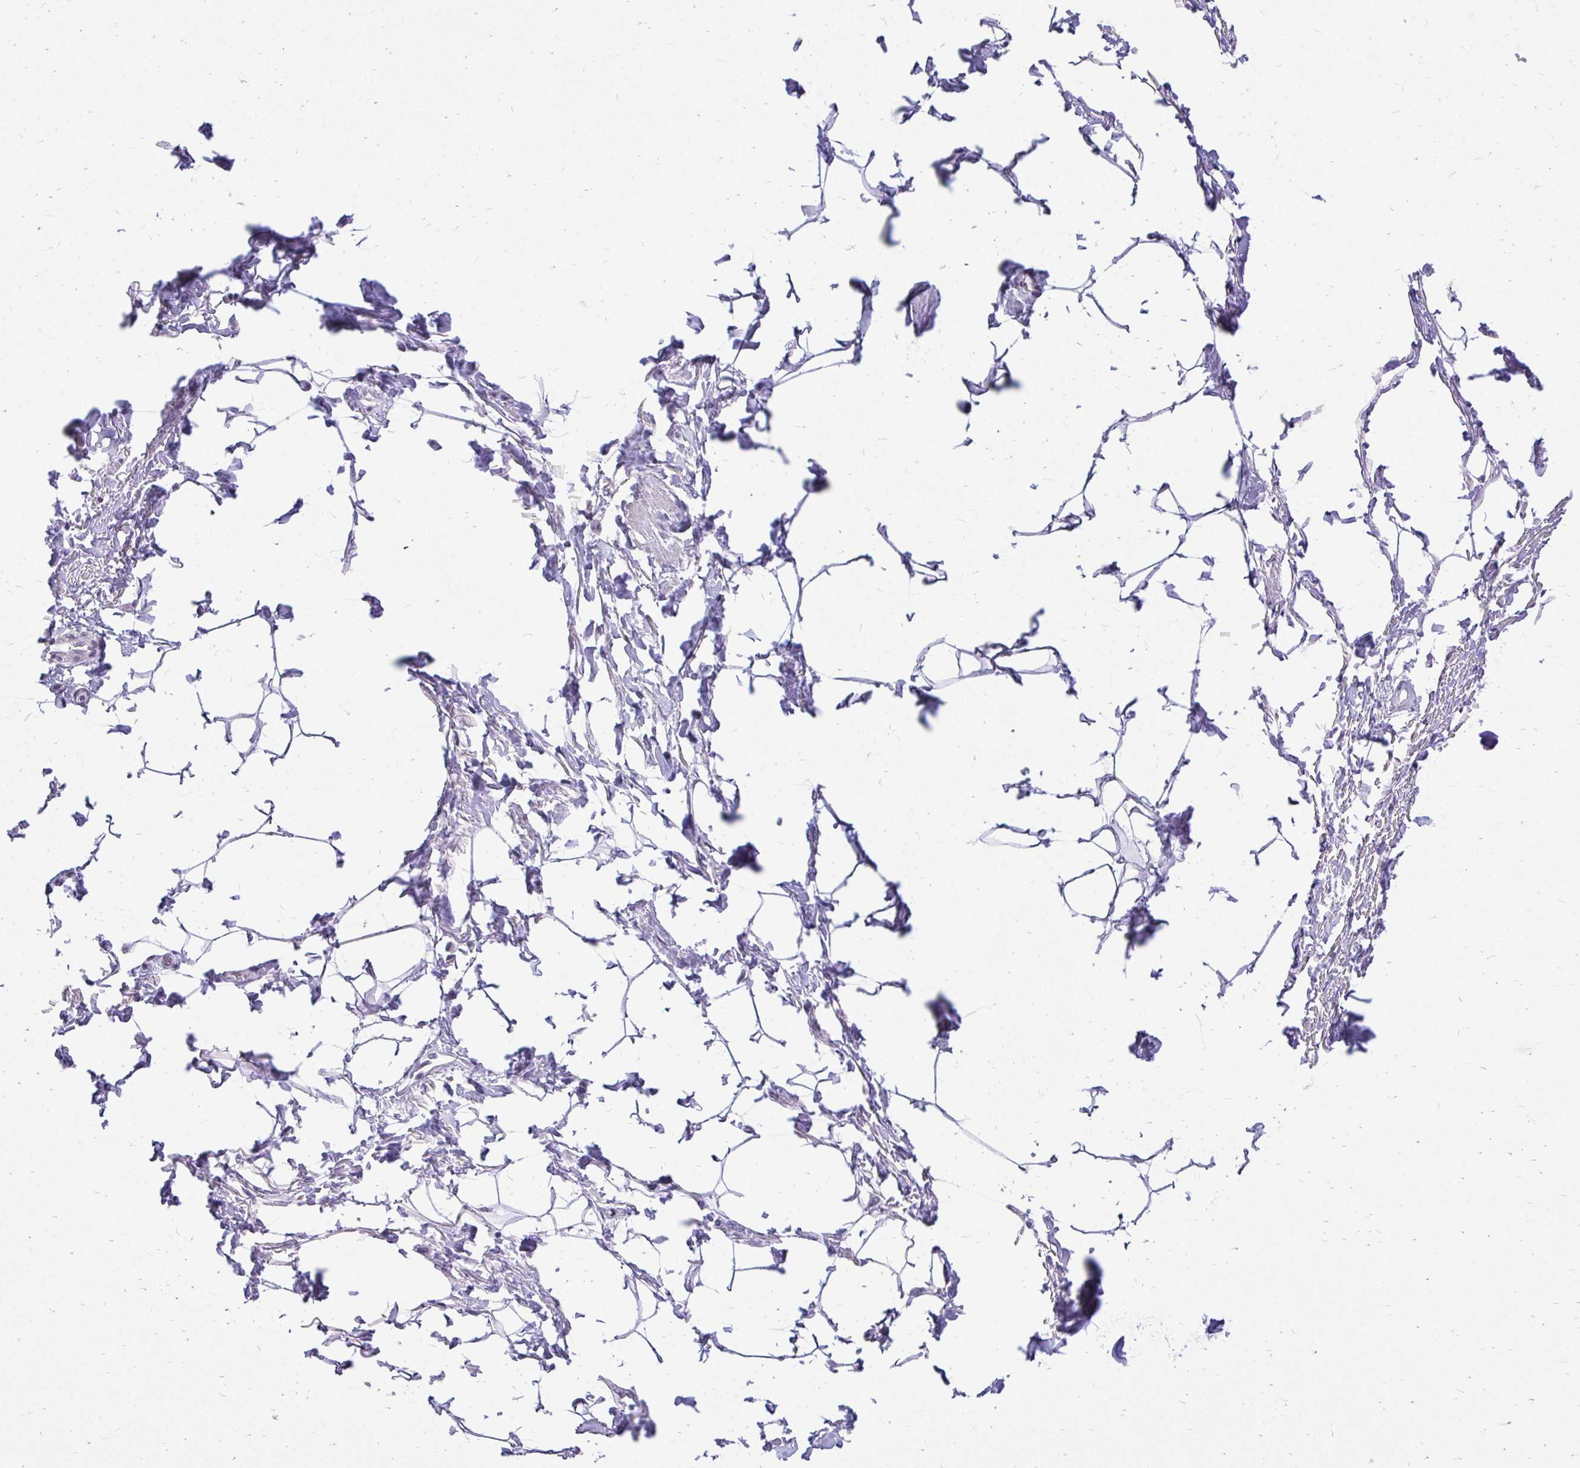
{"staining": {"intensity": "negative", "quantity": "none", "location": "none"}, "tissue": "adipose tissue", "cell_type": "Adipocytes", "image_type": "normal", "snomed": [{"axis": "morphology", "description": "Normal tissue, NOS"}, {"axis": "topography", "description": "Peripheral nerve tissue"}], "caption": "A high-resolution photomicrograph shows IHC staining of benign adipose tissue, which displays no significant positivity in adipocytes.", "gene": "BANF1", "patient": {"sex": "male", "age": 51}}